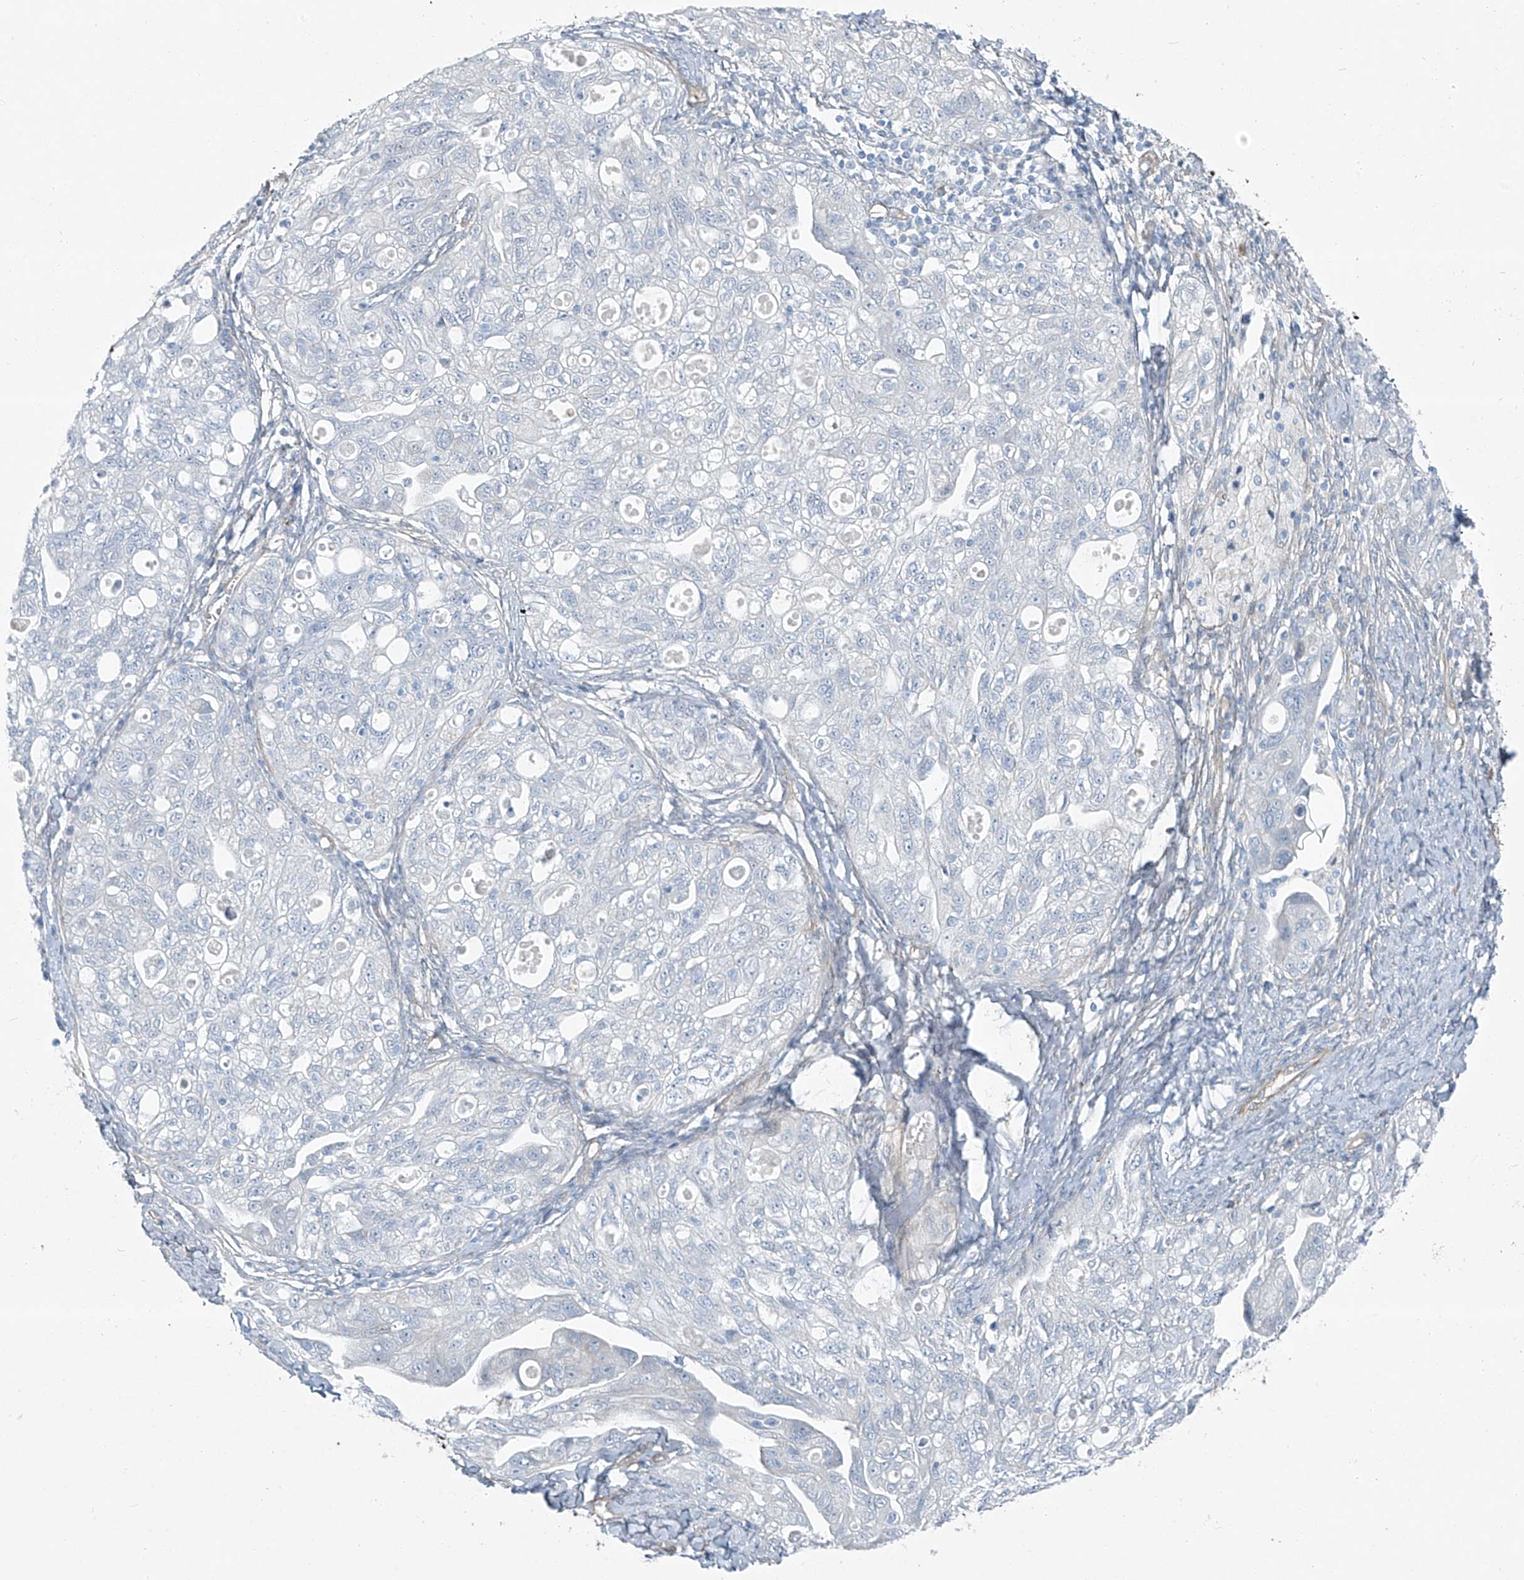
{"staining": {"intensity": "negative", "quantity": "none", "location": "none"}, "tissue": "ovarian cancer", "cell_type": "Tumor cells", "image_type": "cancer", "snomed": [{"axis": "morphology", "description": "Carcinoma, NOS"}, {"axis": "morphology", "description": "Cystadenocarcinoma, serous, NOS"}, {"axis": "topography", "description": "Ovary"}], "caption": "Ovarian serous cystadenocarcinoma stained for a protein using immunohistochemistry (IHC) demonstrates no positivity tumor cells.", "gene": "TNS2", "patient": {"sex": "female", "age": 69}}